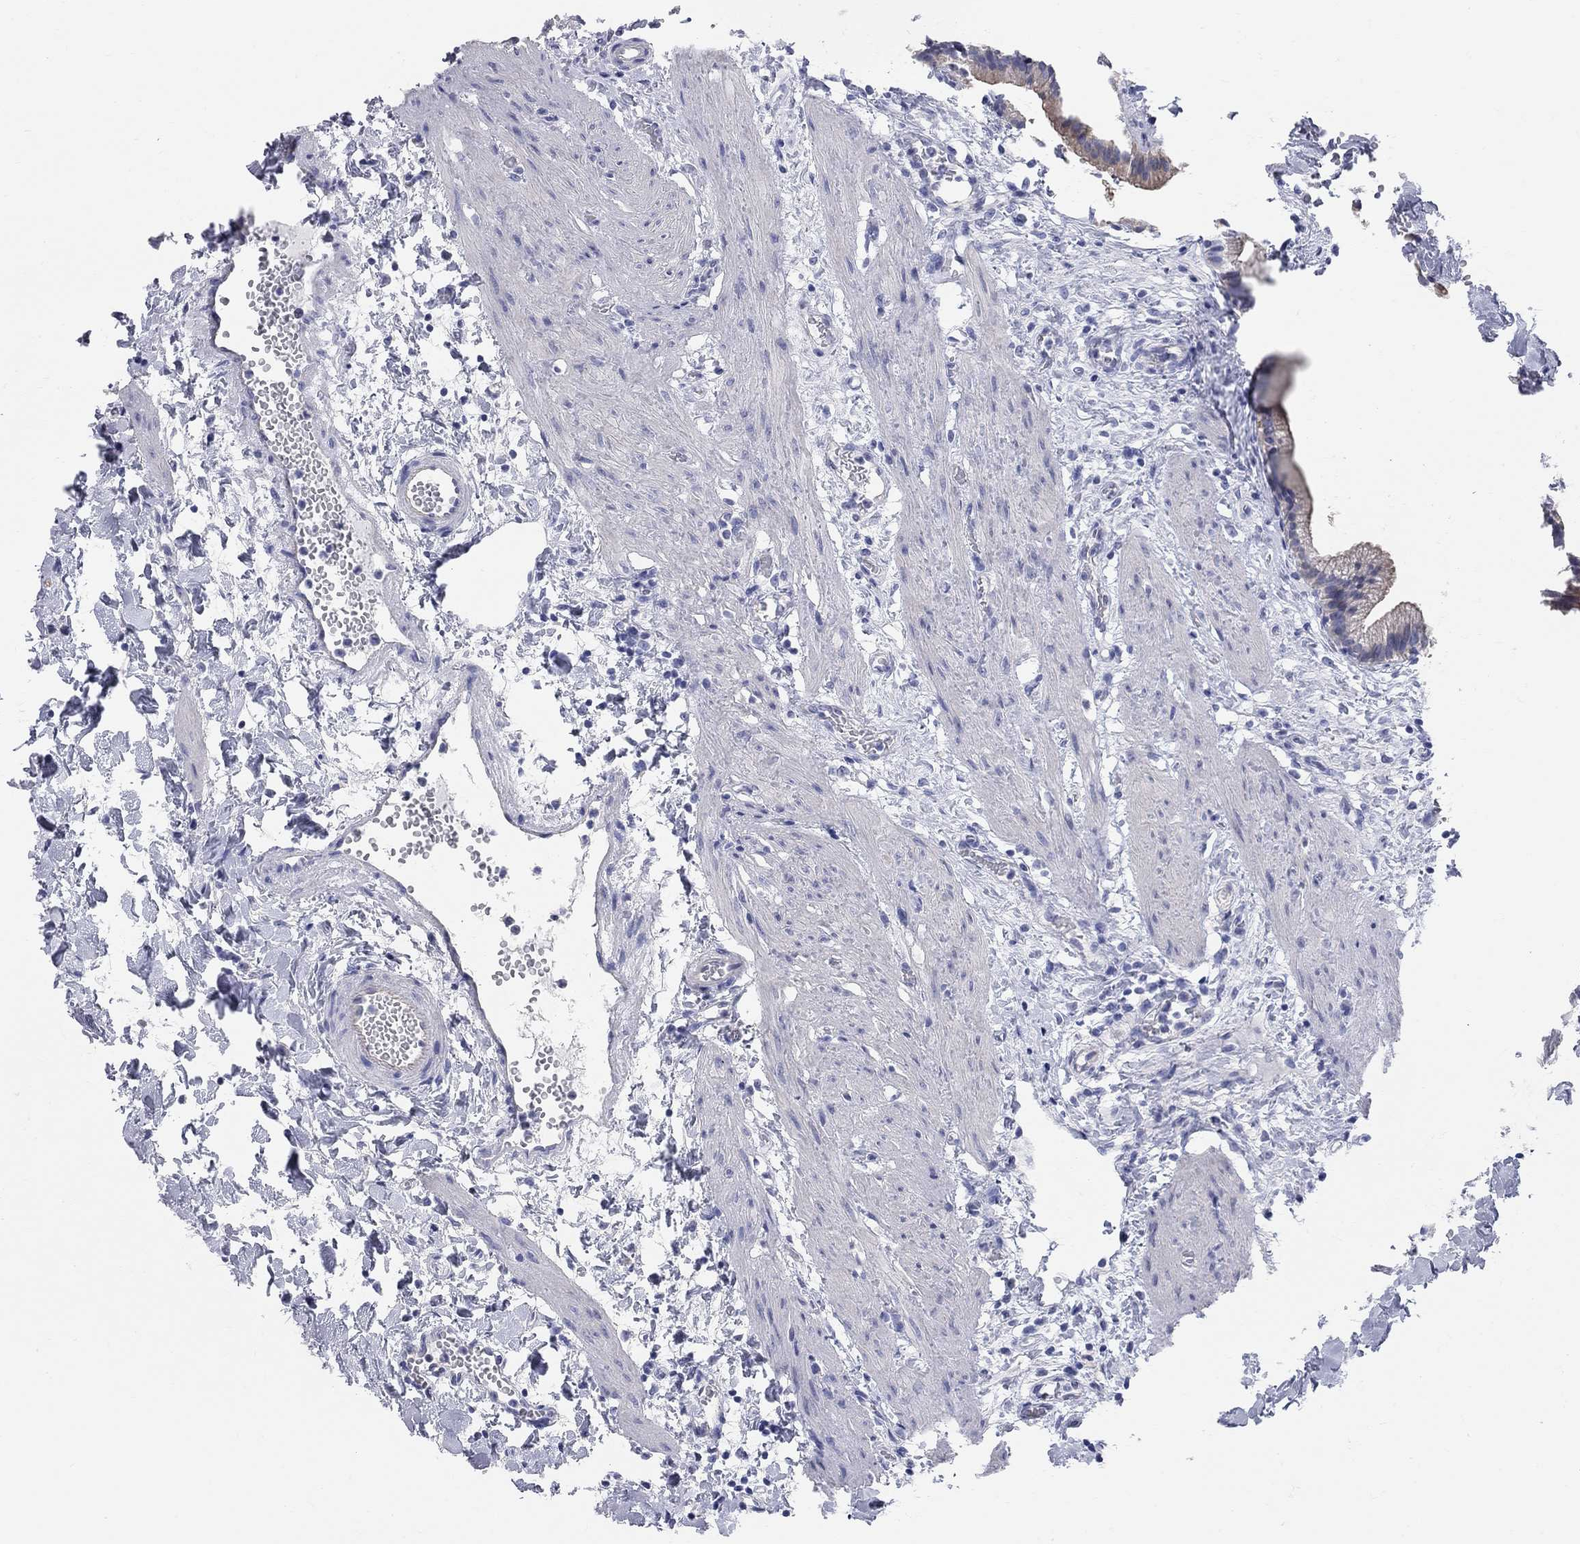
{"staining": {"intensity": "moderate", "quantity": "<25%", "location": "cytoplasmic/membranous"}, "tissue": "gallbladder", "cell_type": "Glandular cells", "image_type": "normal", "snomed": [{"axis": "morphology", "description": "Normal tissue, NOS"}, {"axis": "topography", "description": "Gallbladder"}], "caption": "Immunohistochemistry (IHC) staining of benign gallbladder, which exhibits low levels of moderate cytoplasmic/membranous positivity in about <25% of glandular cells indicating moderate cytoplasmic/membranous protein expression. The staining was performed using DAB (3,3'-diaminobenzidine) (brown) for protein detection and nuclei were counterstained in hematoxylin (blue).", "gene": "AOX1", "patient": {"sex": "female", "age": 24}}